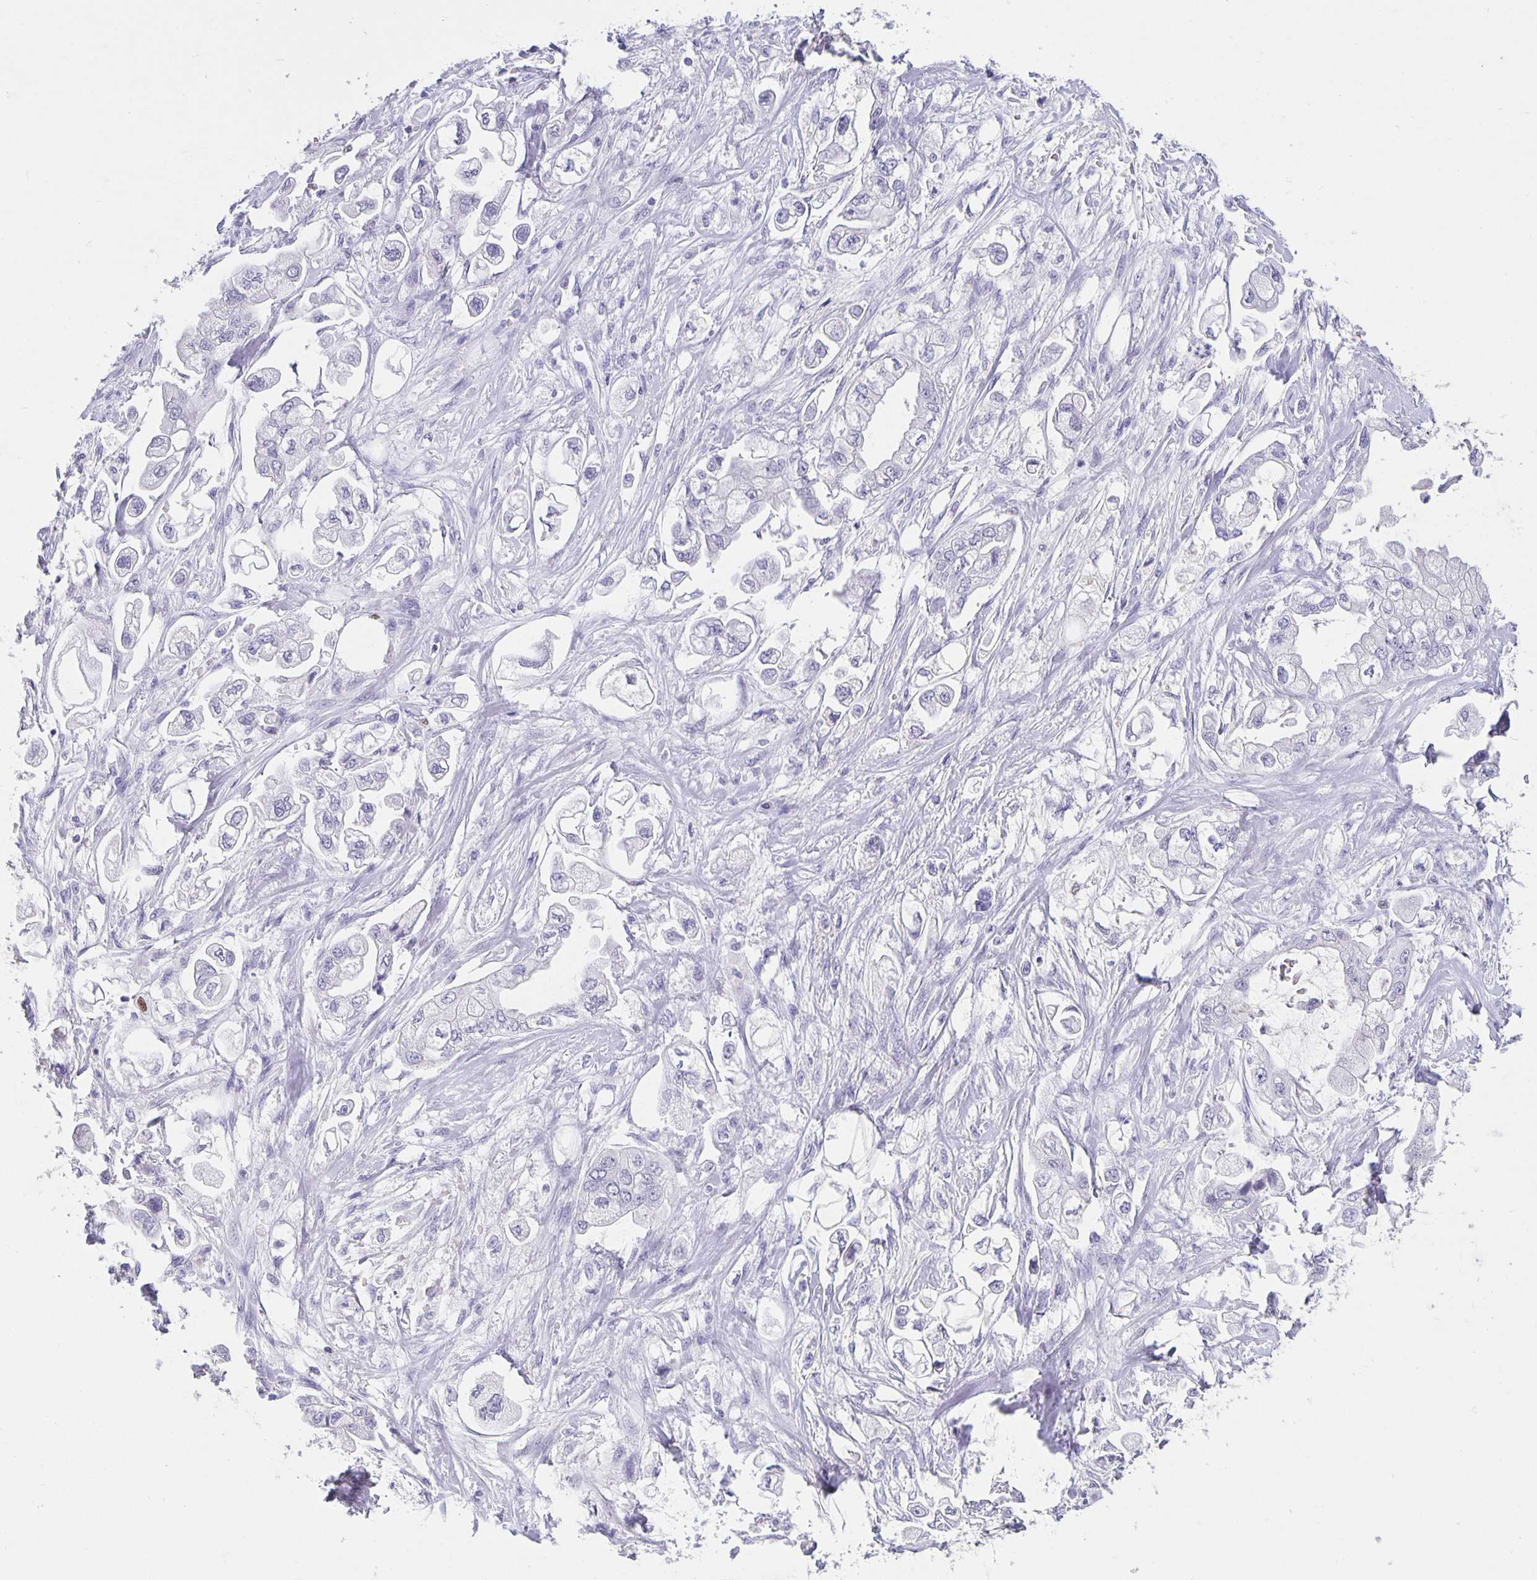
{"staining": {"intensity": "negative", "quantity": "none", "location": "none"}, "tissue": "stomach cancer", "cell_type": "Tumor cells", "image_type": "cancer", "snomed": [{"axis": "morphology", "description": "Adenocarcinoma, NOS"}, {"axis": "topography", "description": "Stomach"}], "caption": "High magnification brightfield microscopy of stomach cancer stained with DAB (brown) and counterstained with hematoxylin (blue): tumor cells show no significant expression.", "gene": "SATB2", "patient": {"sex": "male", "age": 62}}